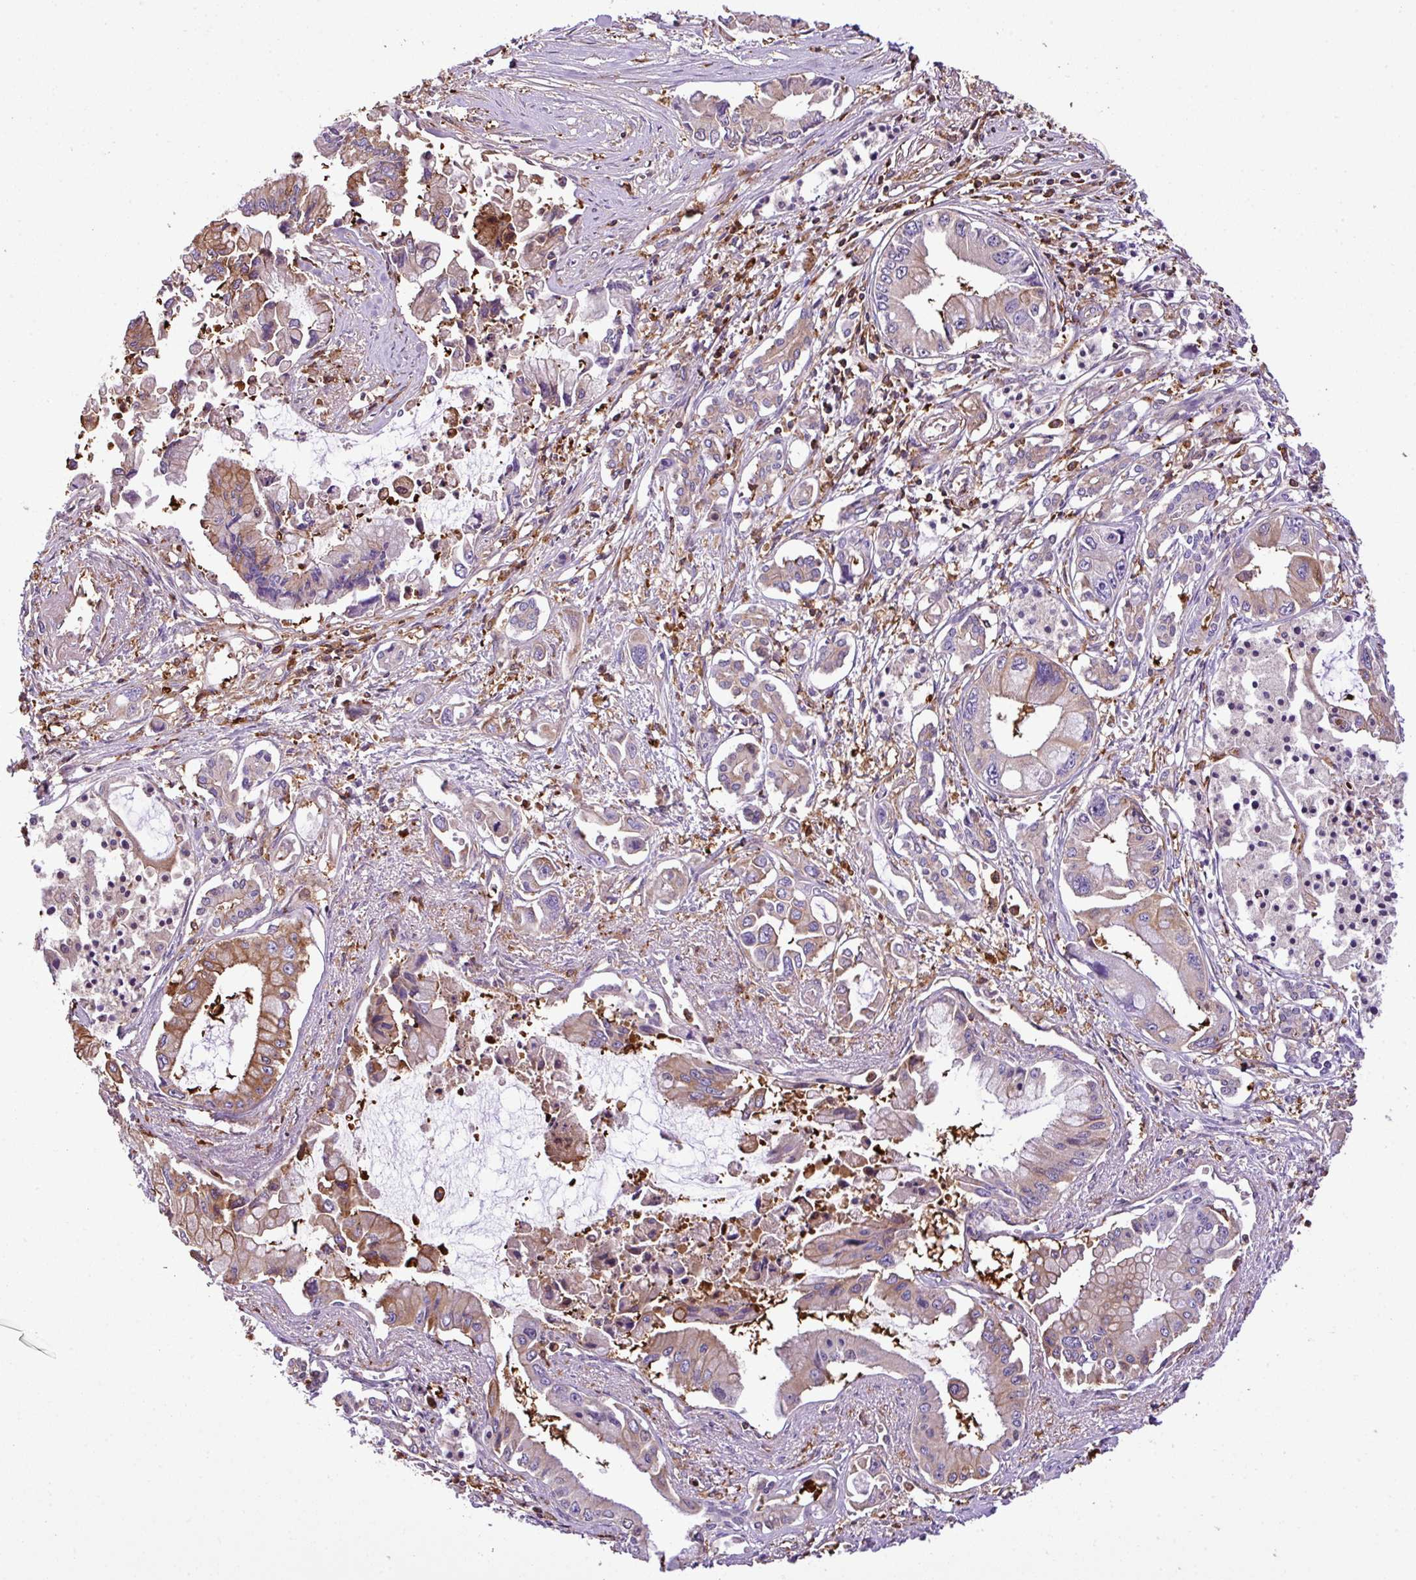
{"staining": {"intensity": "moderate", "quantity": "<25%", "location": "cytoplasmic/membranous"}, "tissue": "pancreatic cancer", "cell_type": "Tumor cells", "image_type": "cancer", "snomed": [{"axis": "morphology", "description": "Adenocarcinoma, NOS"}, {"axis": "topography", "description": "Pancreas"}], "caption": "IHC photomicrograph of neoplastic tissue: pancreatic cancer (adenocarcinoma) stained using immunohistochemistry demonstrates low levels of moderate protein expression localized specifically in the cytoplasmic/membranous of tumor cells, appearing as a cytoplasmic/membranous brown color.", "gene": "PGAP6", "patient": {"sex": "male", "age": 84}}